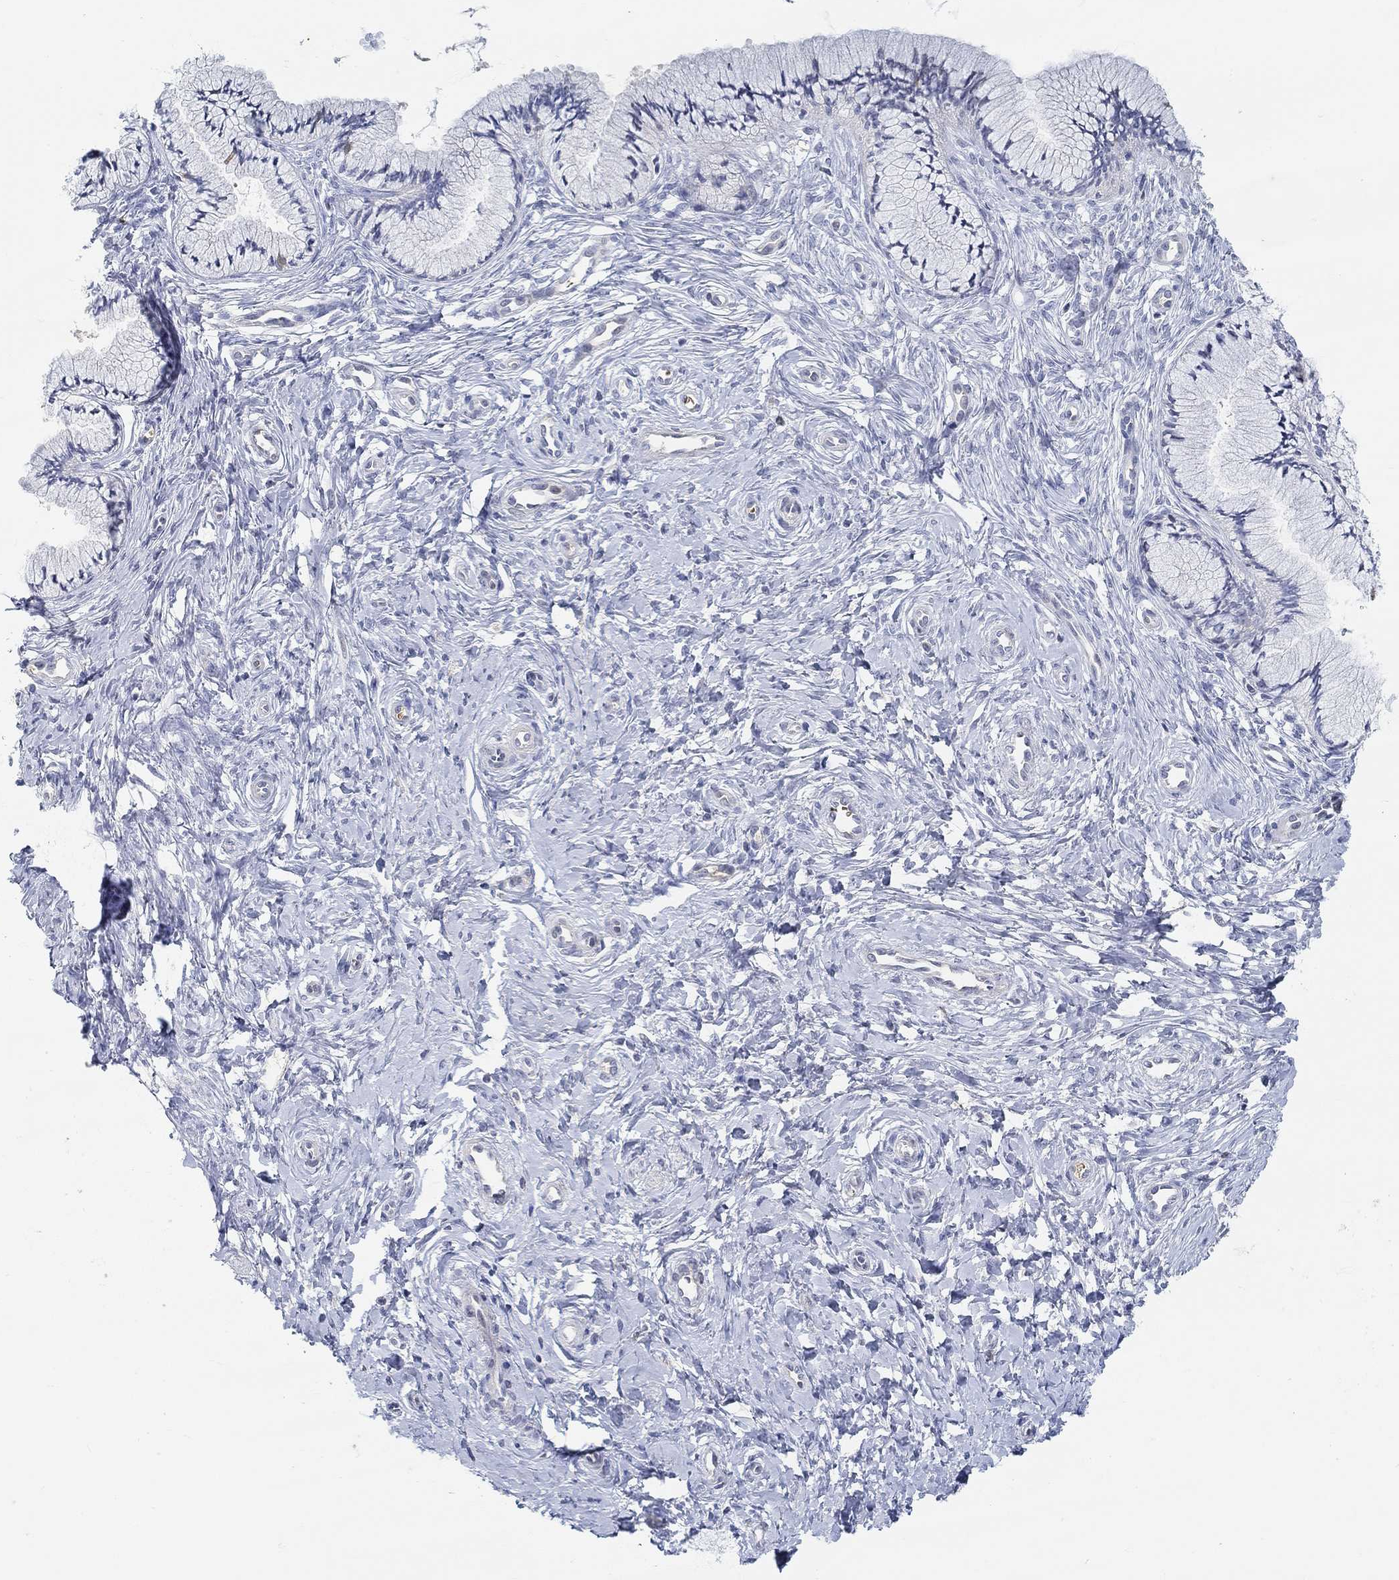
{"staining": {"intensity": "negative", "quantity": "none", "location": "none"}, "tissue": "cervix", "cell_type": "Glandular cells", "image_type": "normal", "snomed": [{"axis": "morphology", "description": "Normal tissue, NOS"}, {"axis": "topography", "description": "Cervix"}], "caption": "IHC image of normal cervix: cervix stained with DAB (3,3'-diaminobenzidine) exhibits no significant protein positivity in glandular cells.", "gene": "SNTG2", "patient": {"sex": "female", "age": 37}}